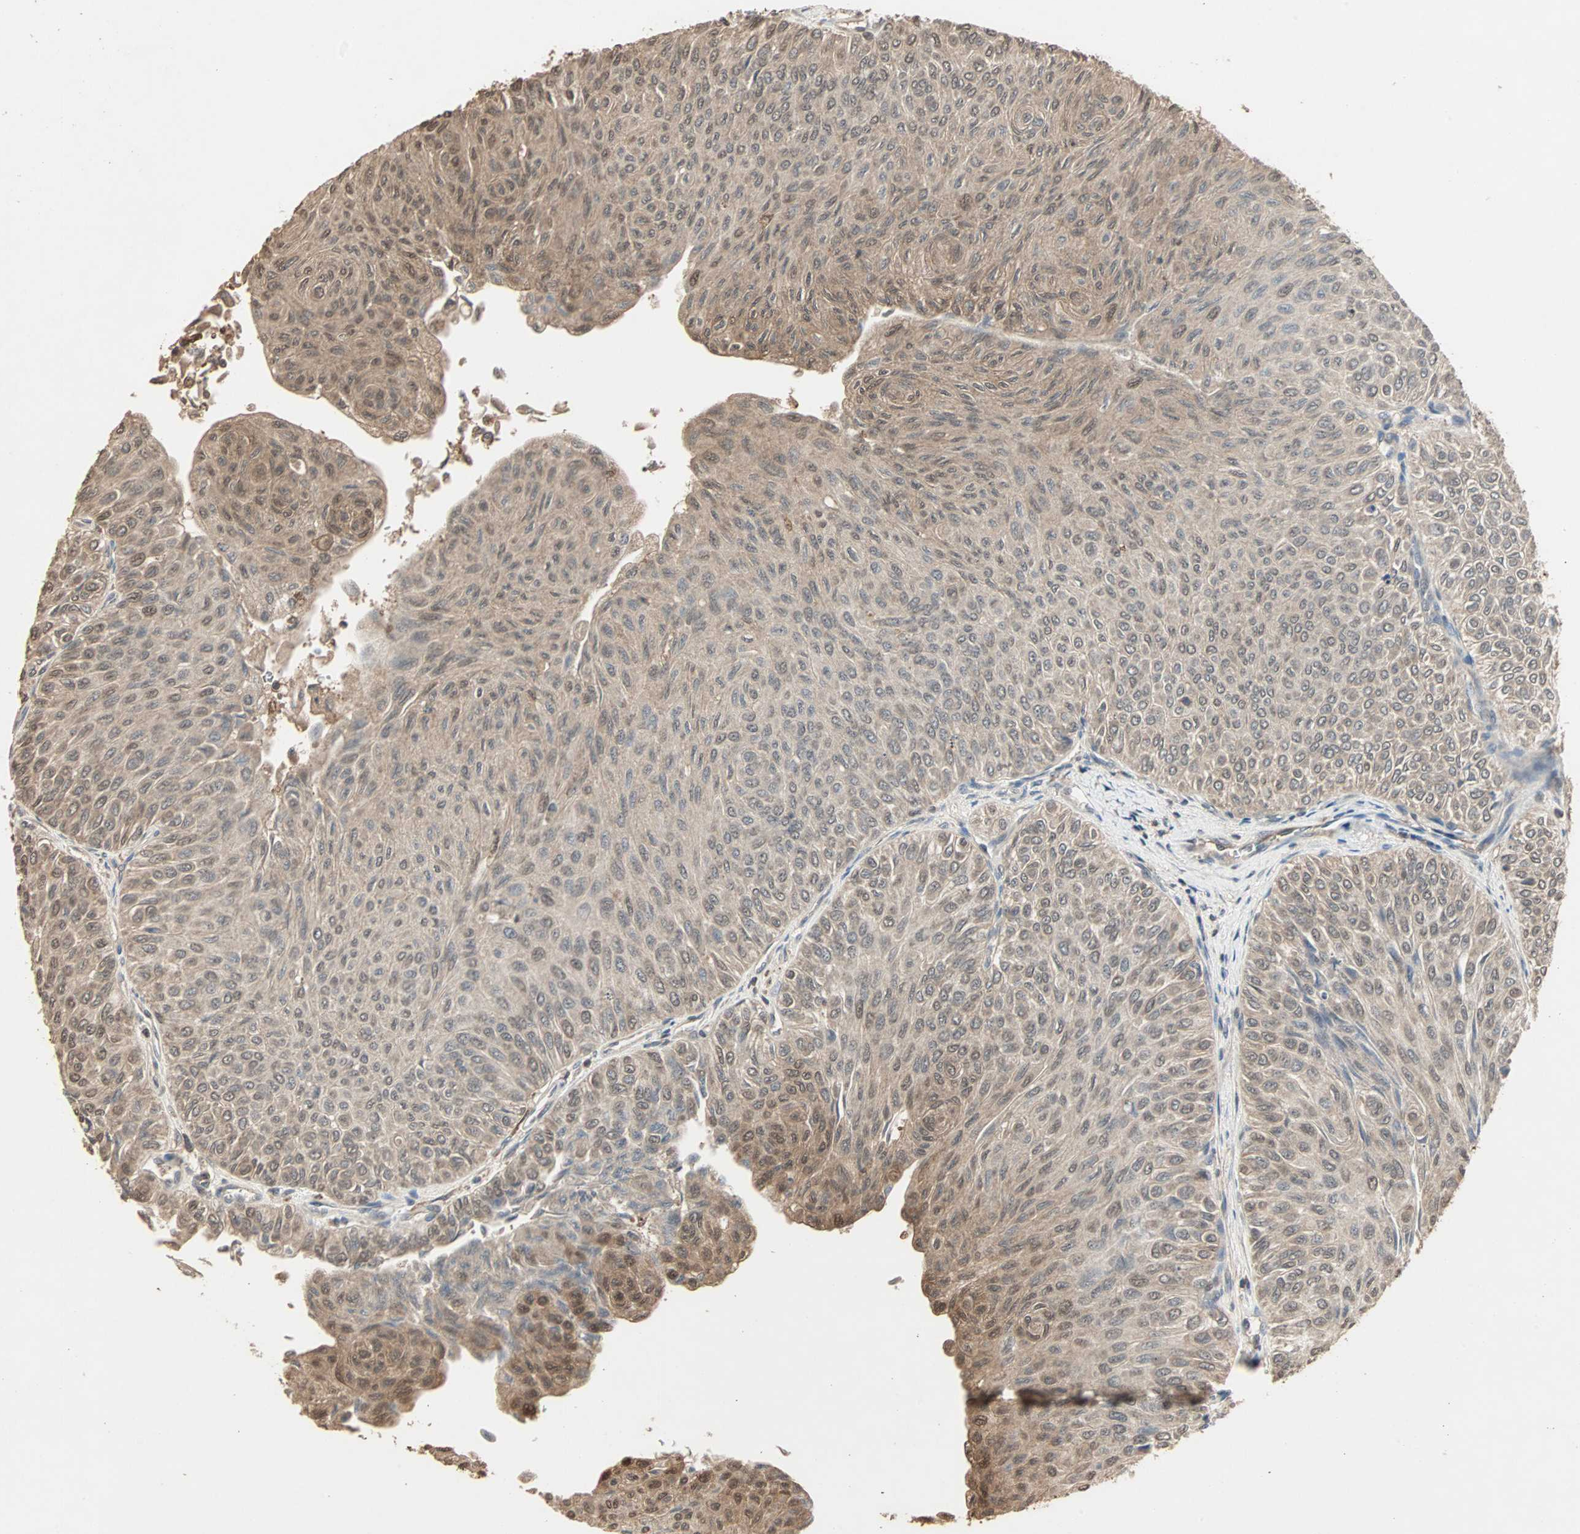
{"staining": {"intensity": "moderate", "quantity": ">75%", "location": "cytoplasmic/membranous,nuclear"}, "tissue": "urothelial cancer", "cell_type": "Tumor cells", "image_type": "cancer", "snomed": [{"axis": "morphology", "description": "Urothelial carcinoma, Low grade"}, {"axis": "topography", "description": "Urinary bladder"}], "caption": "IHC histopathology image of neoplastic tissue: urothelial carcinoma (low-grade) stained using immunohistochemistry demonstrates medium levels of moderate protein expression localized specifically in the cytoplasmic/membranous and nuclear of tumor cells, appearing as a cytoplasmic/membranous and nuclear brown color.", "gene": "DRG2", "patient": {"sex": "male", "age": 78}}